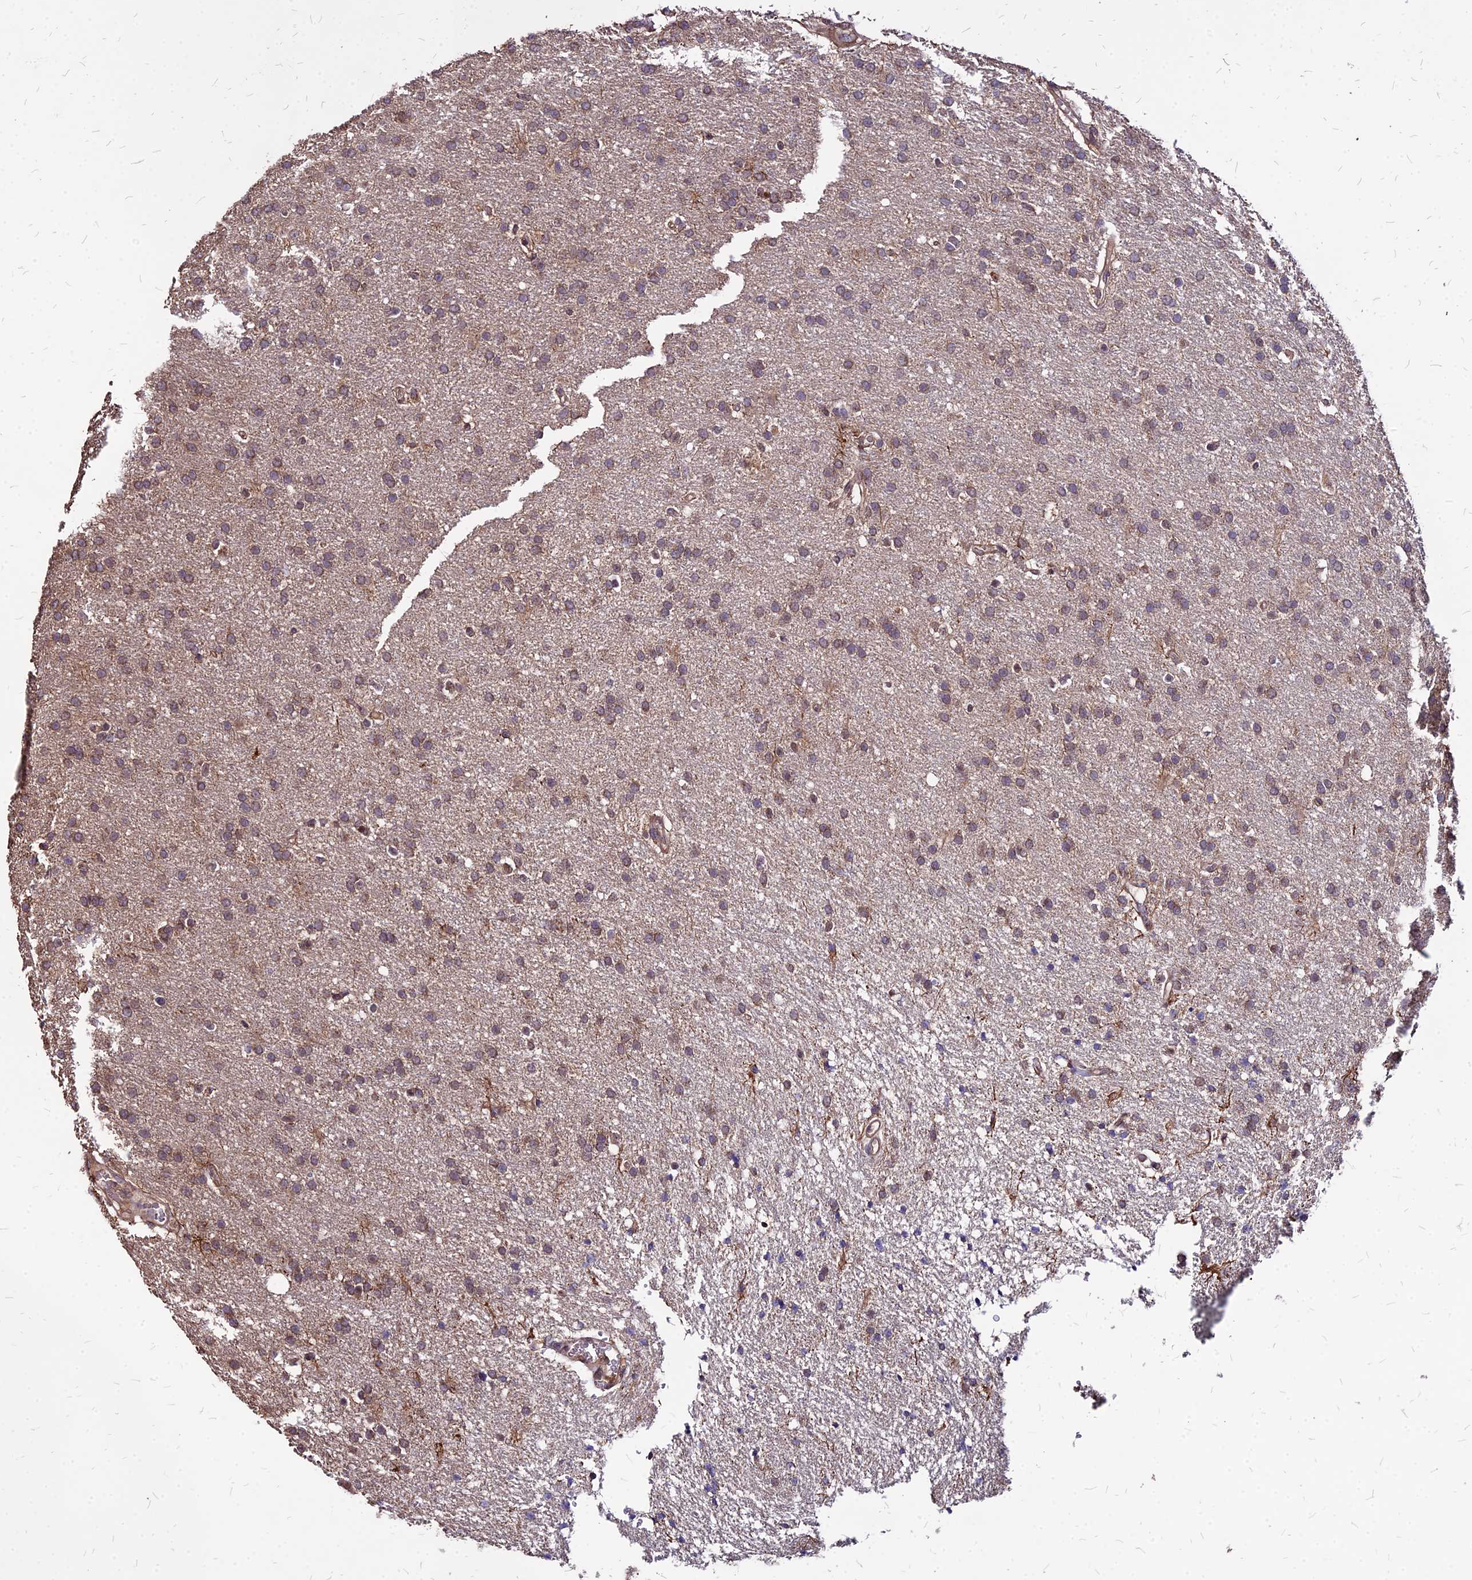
{"staining": {"intensity": "weak", "quantity": ">75%", "location": "cytoplasmic/membranous"}, "tissue": "glioma", "cell_type": "Tumor cells", "image_type": "cancer", "snomed": [{"axis": "morphology", "description": "Glioma, malignant, High grade"}, {"axis": "topography", "description": "Brain"}], "caption": "An image showing weak cytoplasmic/membranous positivity in approximately >75% of tumor cells in glioma, as visualized by brown immunohistochemical staining.", "gene": "APBA3", "patient": {"sex": "male", "age": 72}}